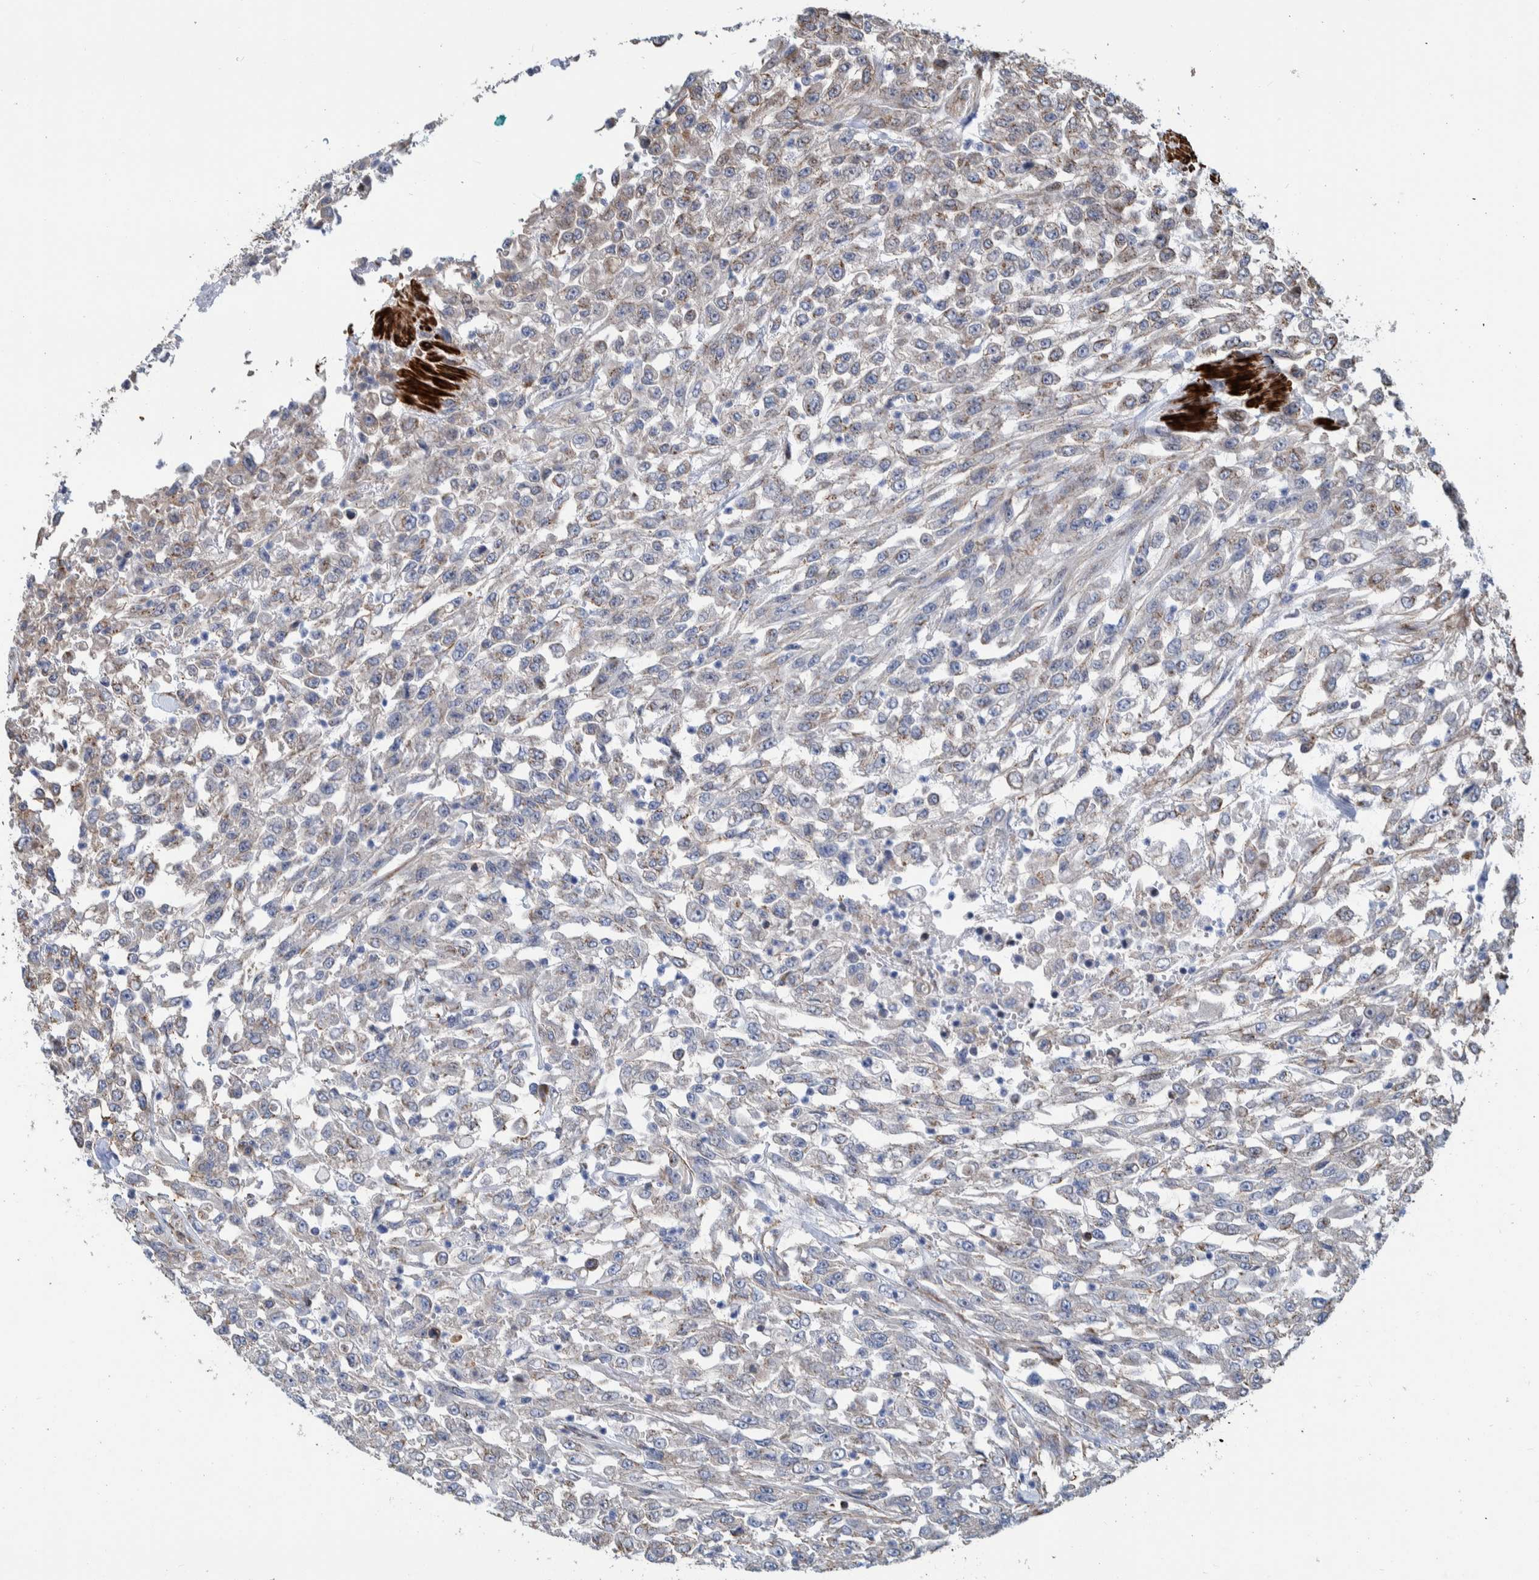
{"staining": {"intensity": "weak", "quantity": "25%-75%", "location": "cytoplasmic/membranous"}, "tissue": "urothelial cancer", "cell_type": "Tumor cells", "image_type": "cancer", "snomed": [{"axis": "morphology", "description": "Urothelial carcinoma, High grade"}, {"axis": "topography", "description": "Urinary bladder"}], "caption": "Urothelial cancer stained with a protein marker exhibits weak staining in tumor cells.", "gene": "CCDC57", "patient": {"sex": "male", "age": 46}}